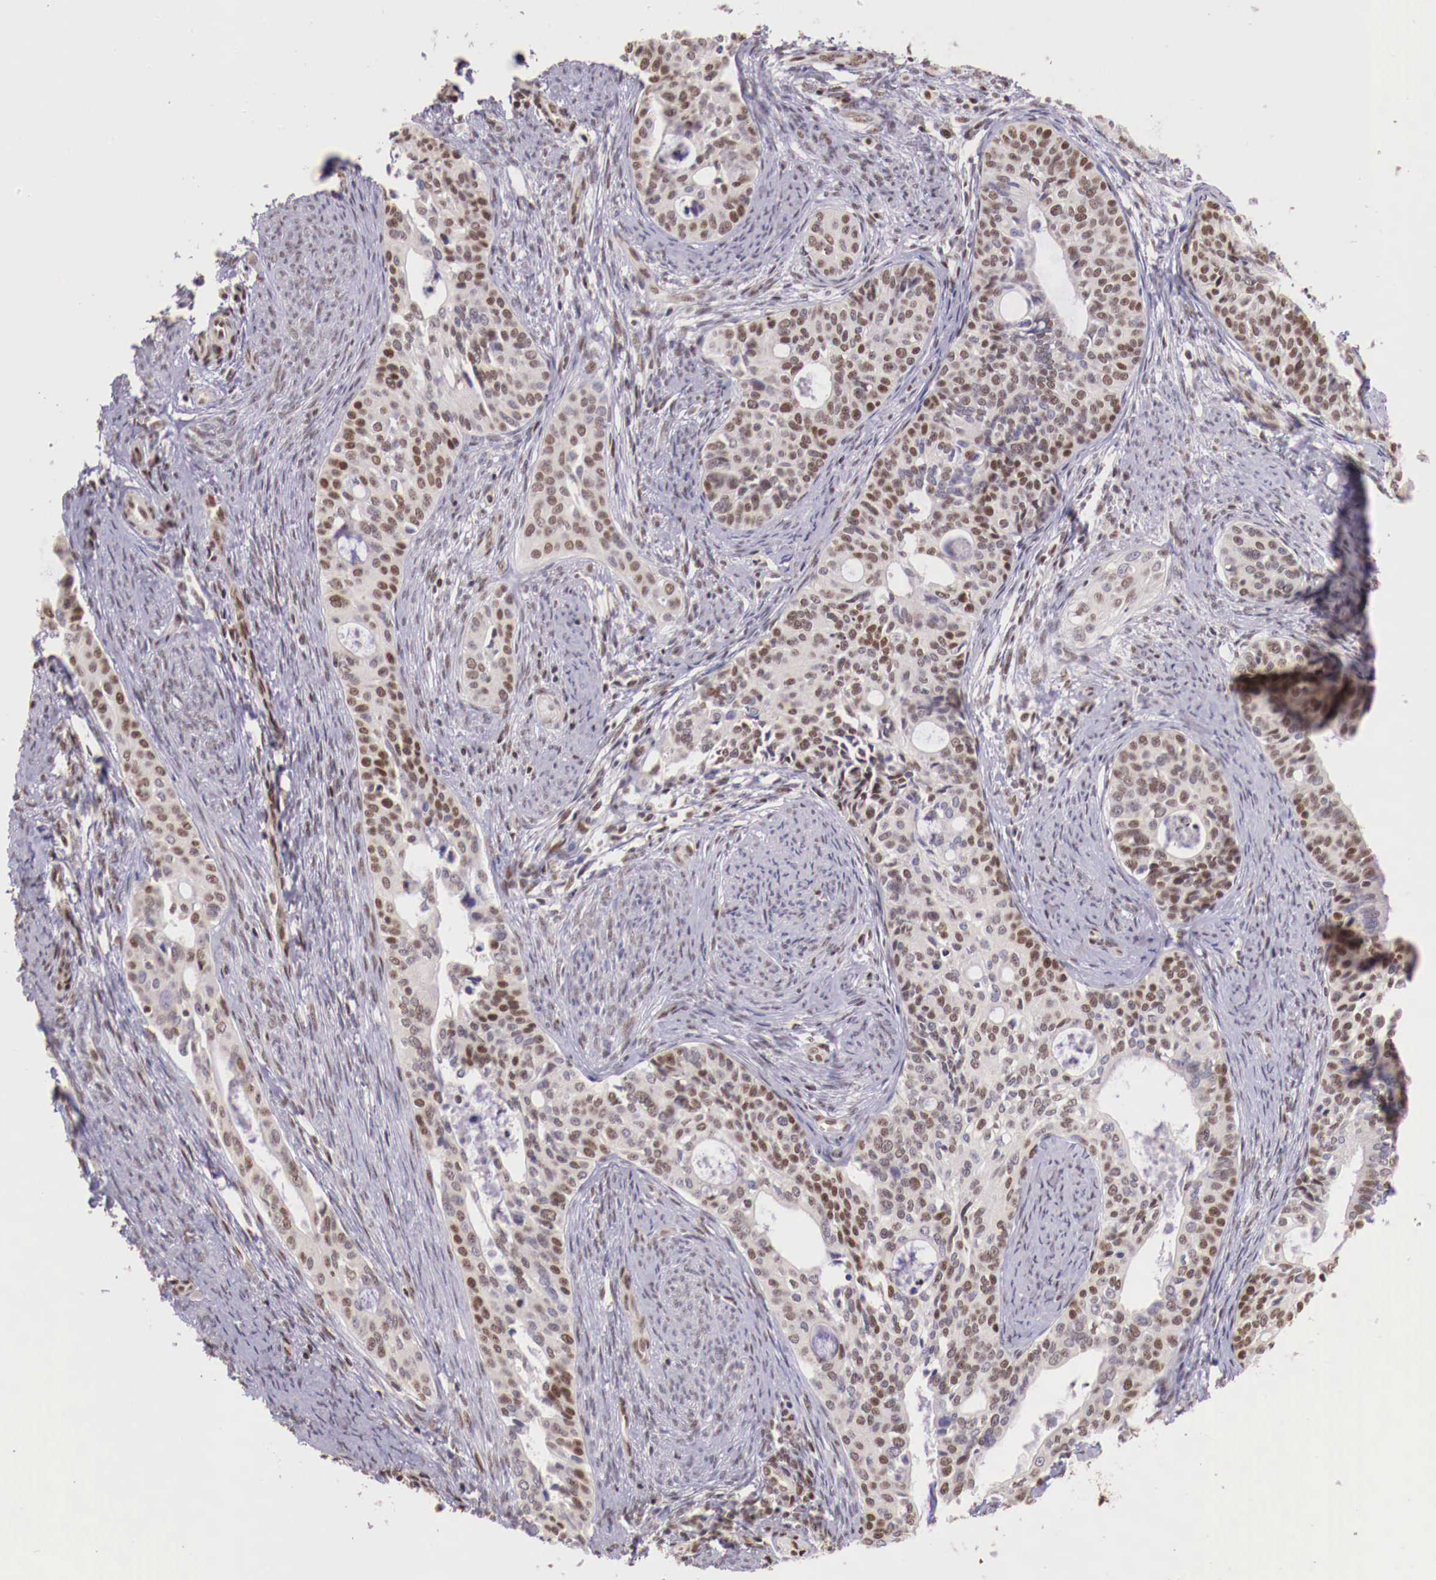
{"staining": {"intensity": "weak", "quantity": ">75%", "location": "nuclear"}, "tissue": "cervical cancer", "cell_type": "Tumor cells", "image_type": "cancer", "snomed": [{"axis": "morphology", "description": "Squamous cell carcinoma, NOS"}, {"axis": "topography", "description": "Cervix"}], "caption": "IHC staining of cervical cancer, which displays low levels of weak nuclear positivity in about >75% of tumor cells indicating weak nuclear protein expression. The staining was performed using DAB (3,3'-diaminobenzidine) (brown) for protein detection and nuclei were counterstained in hematoxylin (blue).", "gene": "SP1", "patient": {"sex": "female", "age": 34}}